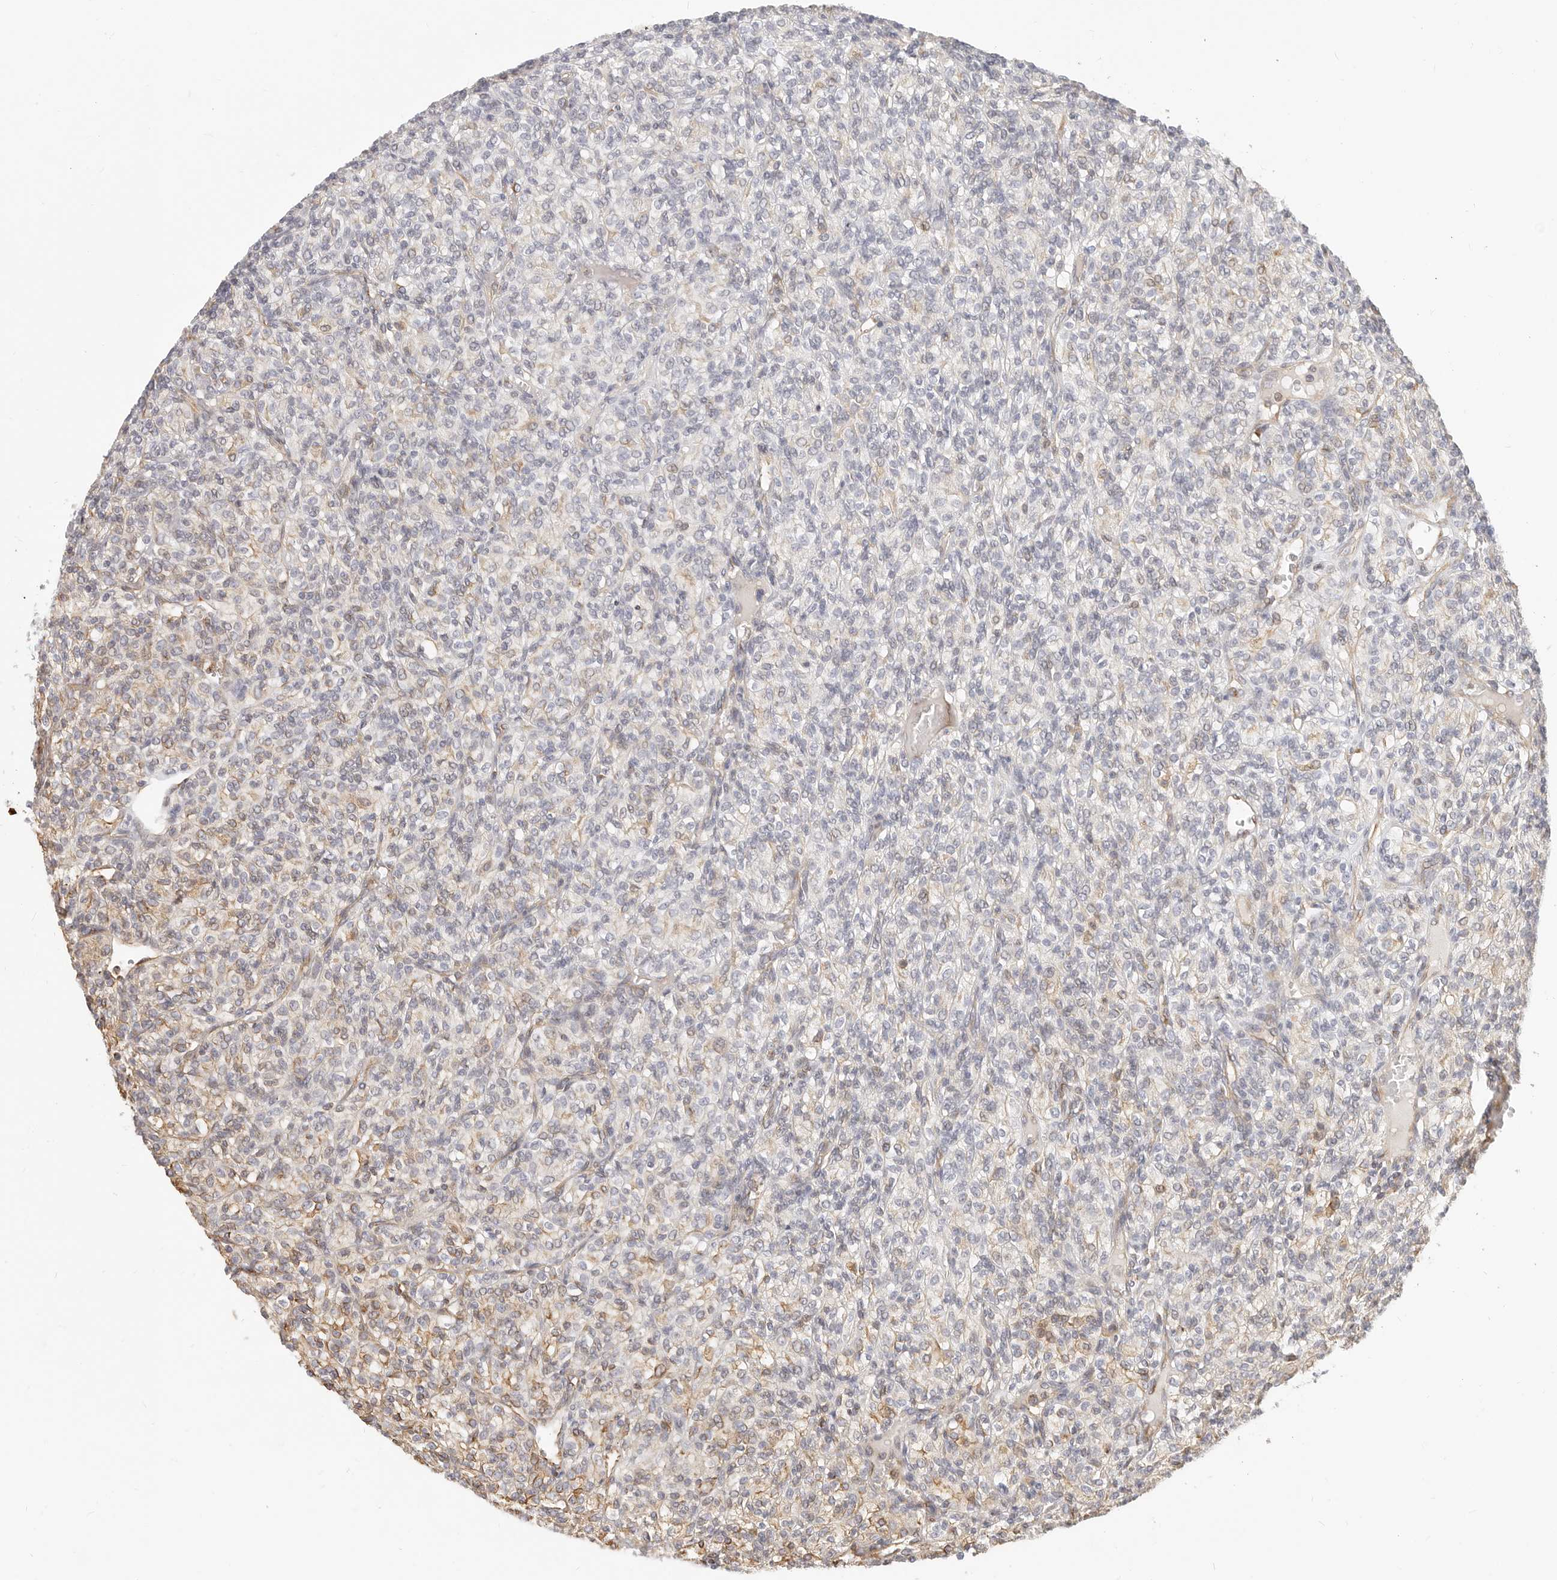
{"staining": {"intensity": "moderate", "quantity": "<25%", "location": "cytoplasmic/membranous"}, "tissue": "renal cancer", "cell_type": "Tumor cells", "image_type": "cancer", "snomed": [{"axis": "morphology", "description": "Adenocarcinoma, NOS"}, {"axis": "topography", "description": "Kidney"}], "caption": "This photomicrograph demonstrates renal adenocarcinoma stained with IHC to label a protein in brown. The cytoplasmic/membranous of tumor cells show moderate positivity for the protein. Nuclei are counter-stained blue.", "gene": "DTNBP1", "patient": {"sex": "male", "age": 77}}